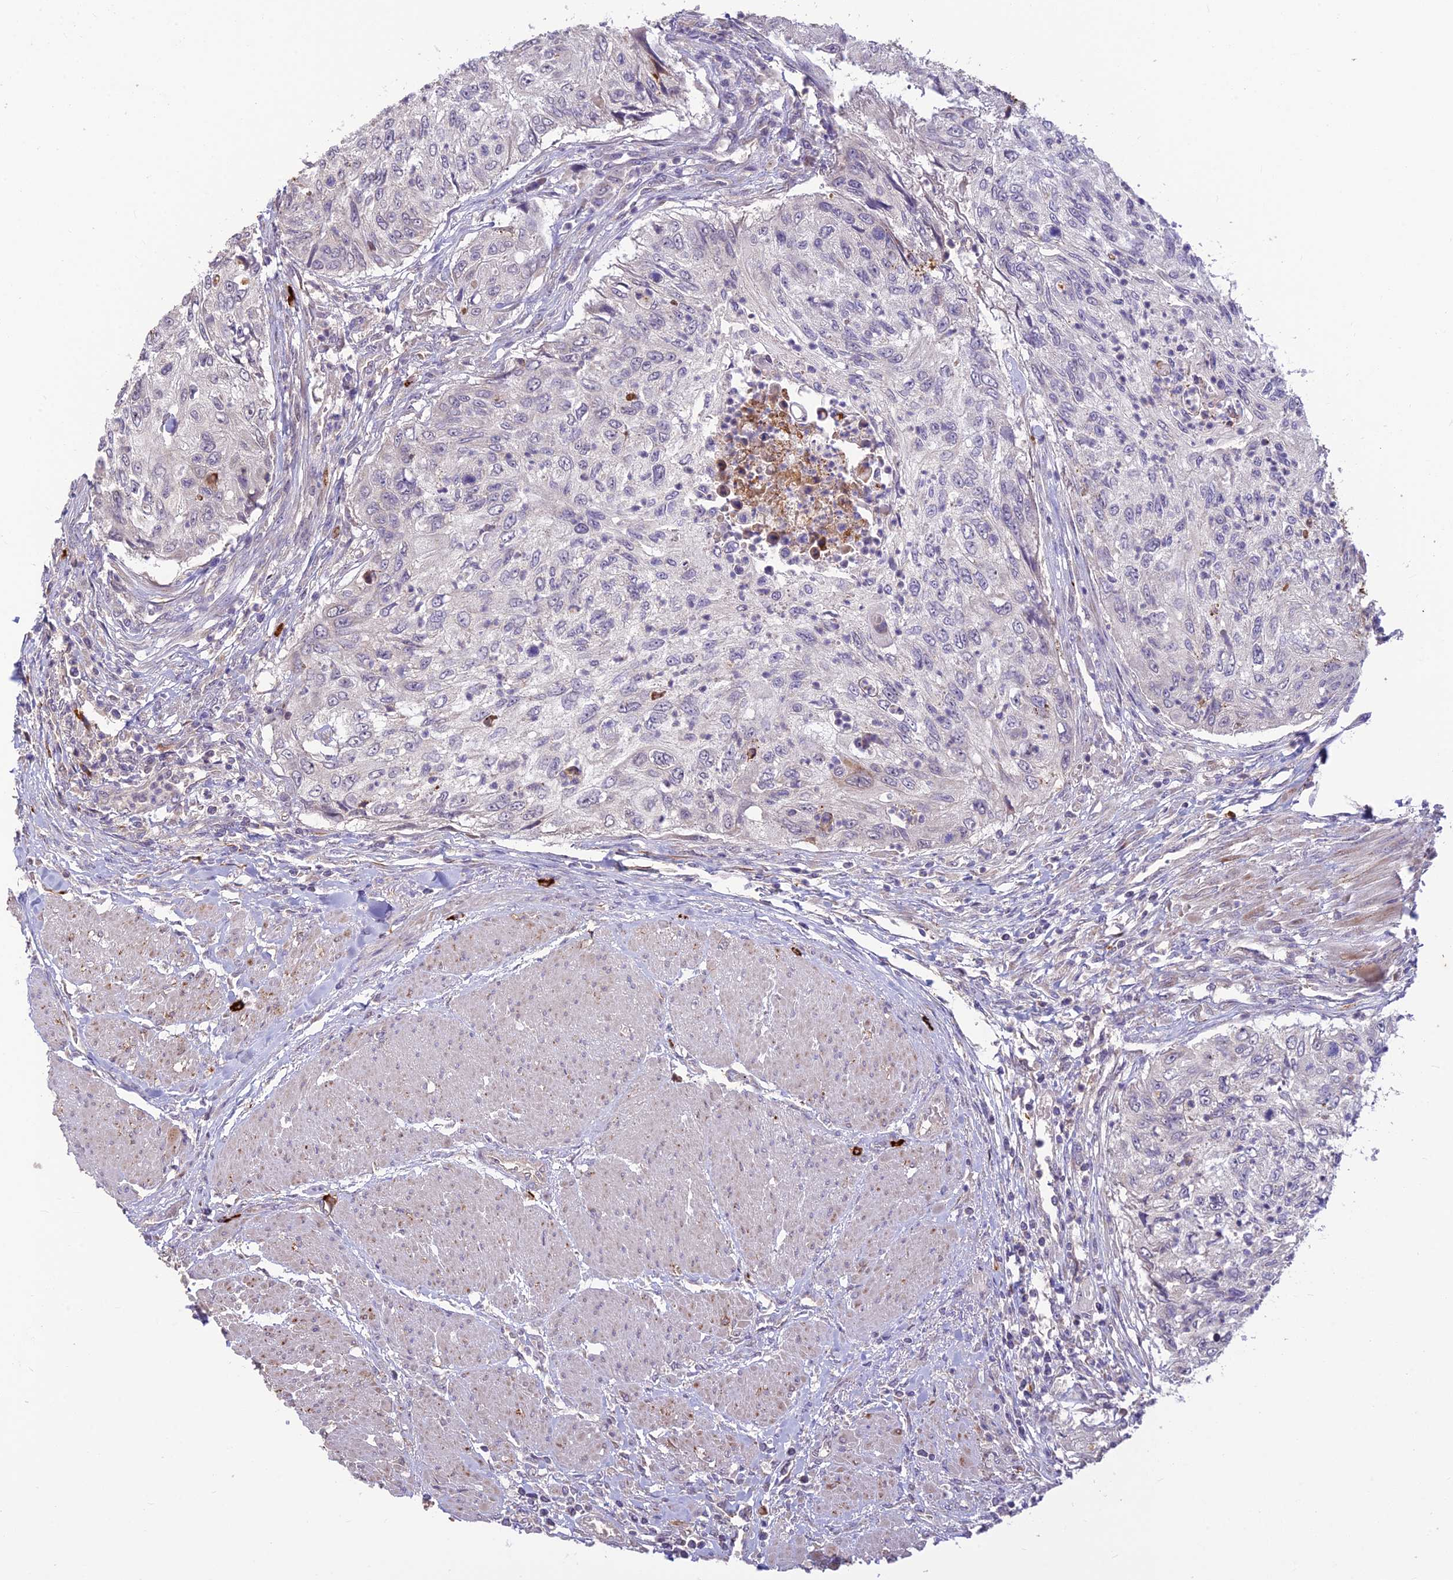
{"staining": {"intensity": "negative", "quantity": "none", "location": "none"}, "tissue": "urothelial cancer", "cell_type": "Tumor cells", "image_type": "cancer", "snomed": [{"axis": "morphology", "description": "Urothelial carcinoma, High grade"}, {"axis": "topography", "description": "Urinary bladder"}], "caption": "A micrograph of urothelial carcinoma (high-grade) stained for a protein reveals no brown staining in tumor cells.", "gene": "ASPDH", "patient": {"sex": "female", "age": 60}}